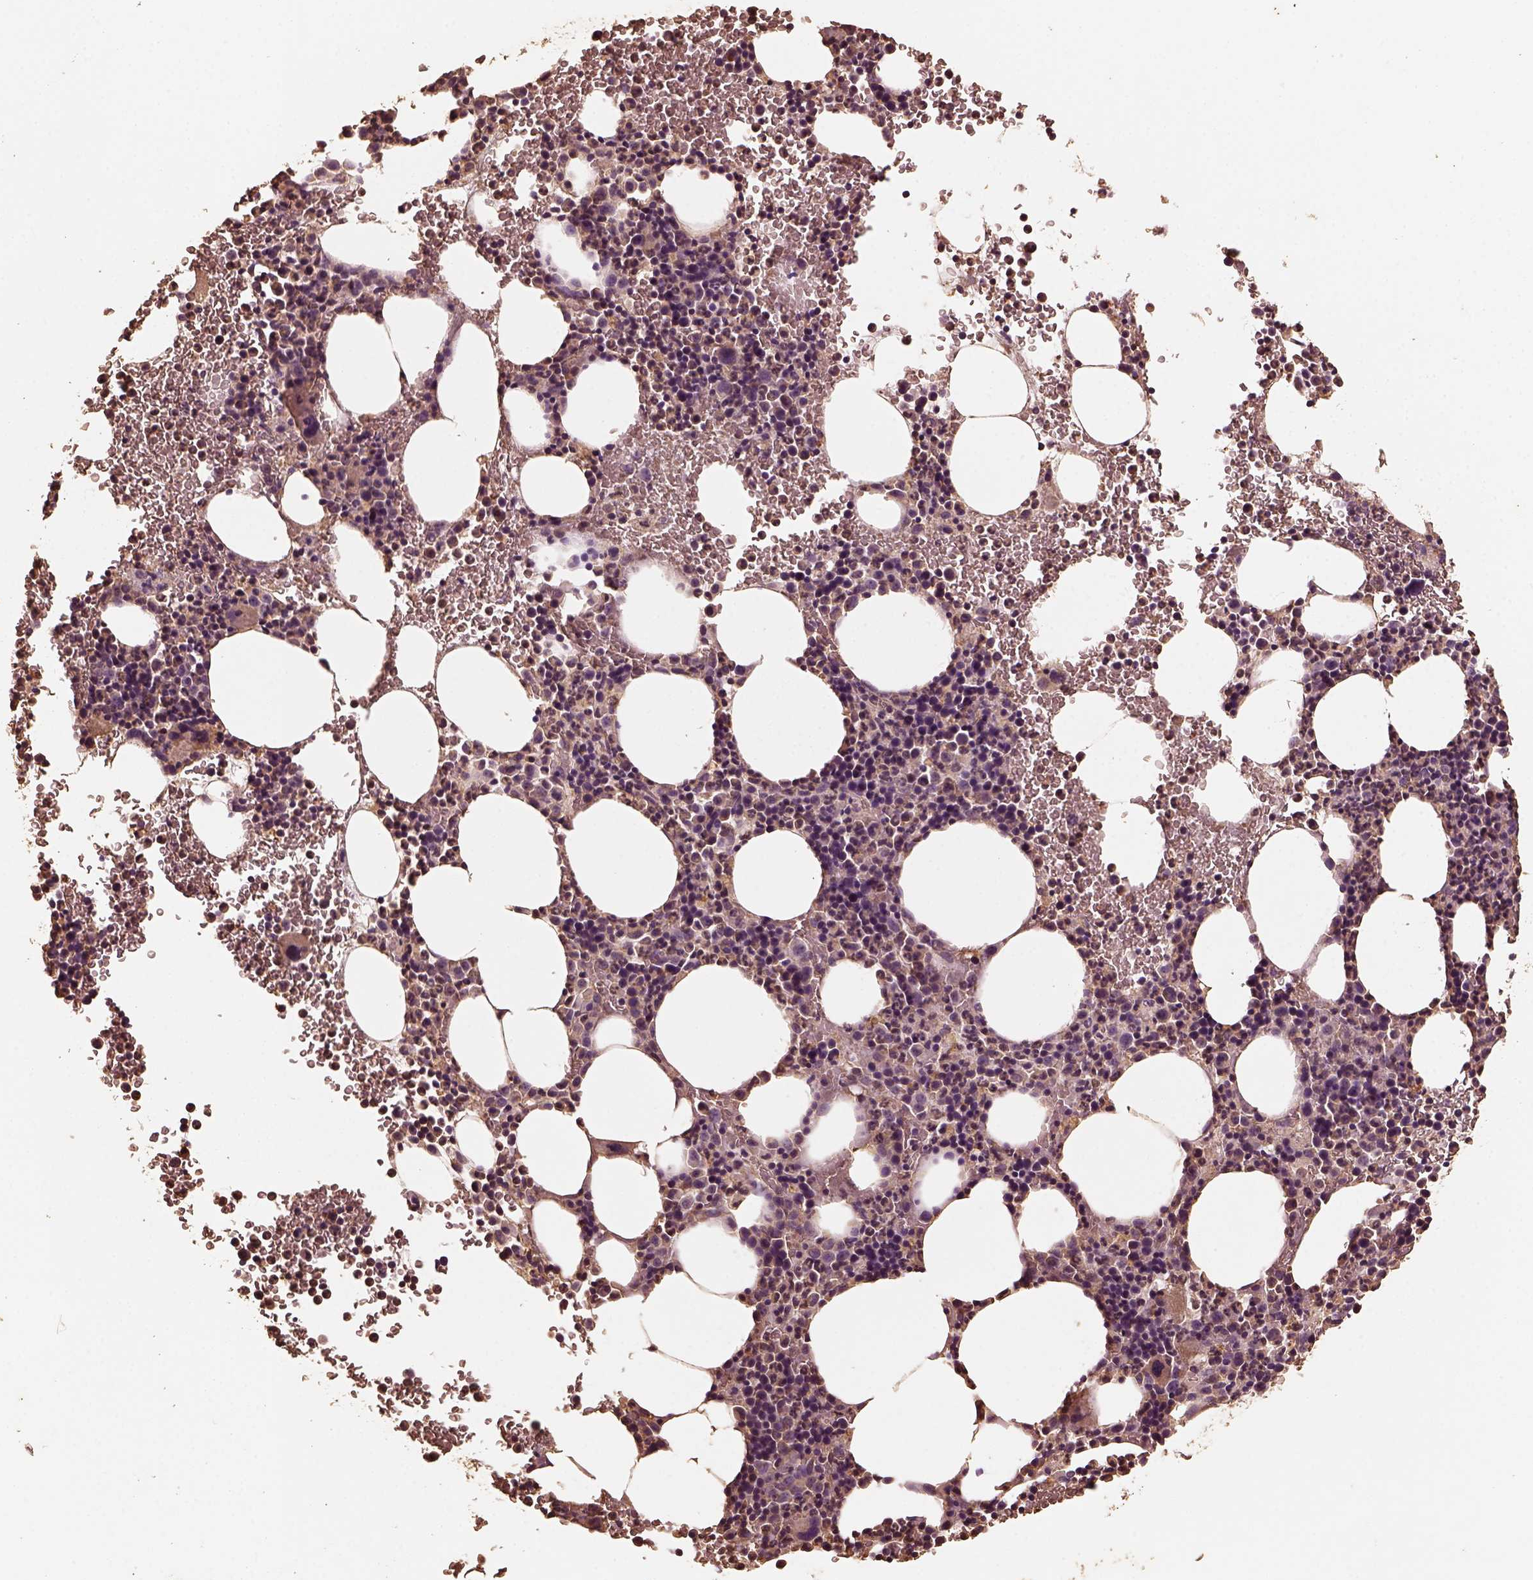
{"staining": {"intensity": "moderate", "quantity": "25%-75%", "location": "cytoplasmic/membranous"}, "tissue": "bone marrow", "cell_type": "Hematopoietic cells", "image_type": "normal", "snomed": [{"axis": "morphology", "description": "Normal tissue, NOS"}, {"axis": "topography", "description": "Bone marrow"}], "caption": "Immunohistochemical staining of unremarkable bone marrow exhibits medium levels of moderate cytoplasmic/membranous positivity in about 25%-75% of hematopoietic cells.", "gene": "PTGES2", "patient": {"sex": "male", "age": 72}}